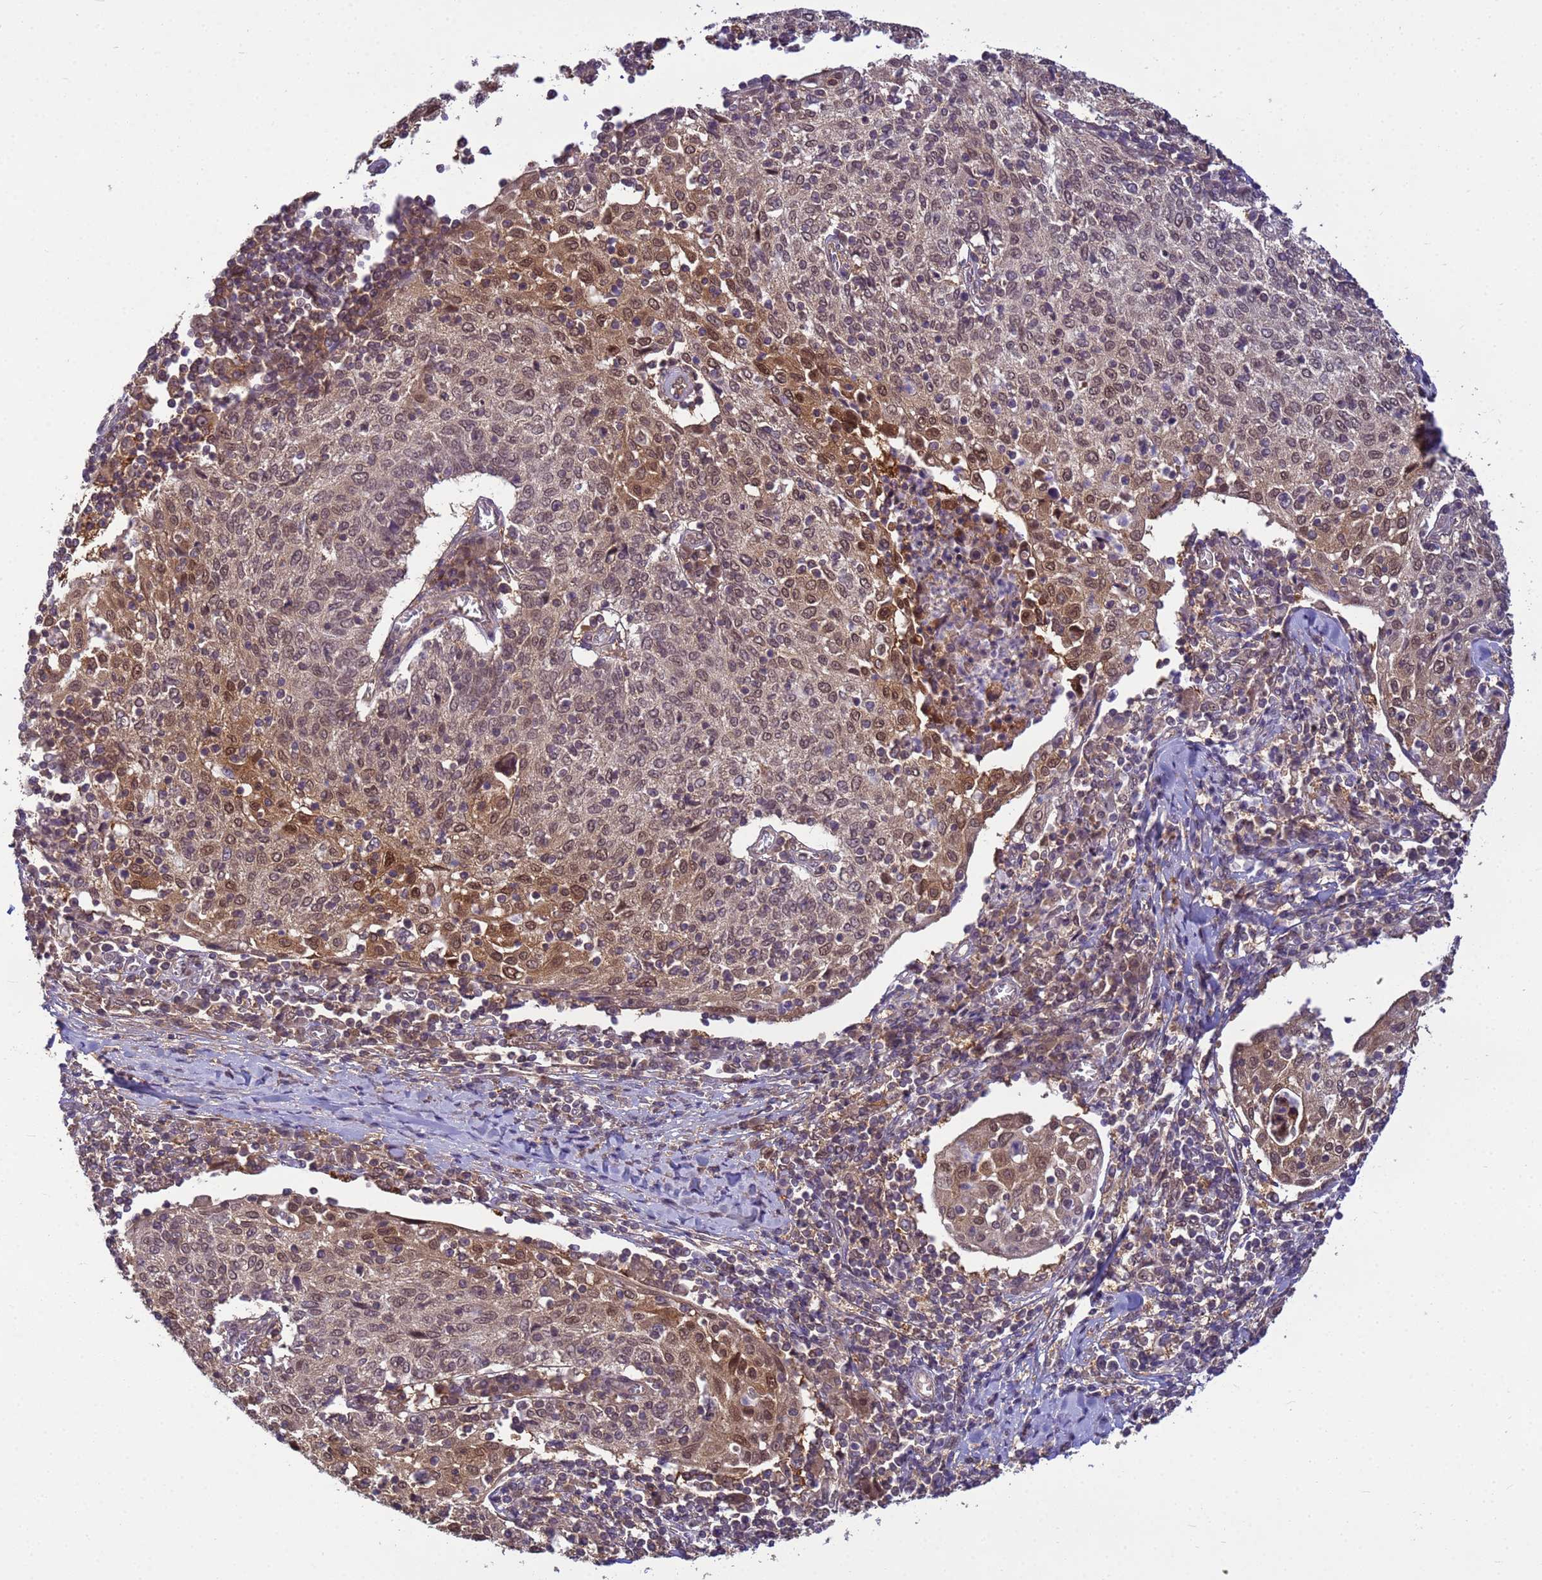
{"staining": {"intensity": "moderate", "quantity": ">75%", "location": "cytoplasmic/membranous,nuclear"}, "tissue": "cervical cancer", "cell_type": "Tumor cells", "image_type": "cancer", "snomed": [{"axis": "morphology", "description": "Squamous cell carcinoma, NOS"}, {"axis": "topography", "description": "Cervix"}], "caption": "Cervical squamous cell carcinoma was stained to show a protein in brown. There is medium levels of moderate cytoplasmic/membranous and nuclear positivity in about >75% of tumor cells.", "gene": "NPEPPS", "patient": {"sex": "female", "age": 52}}